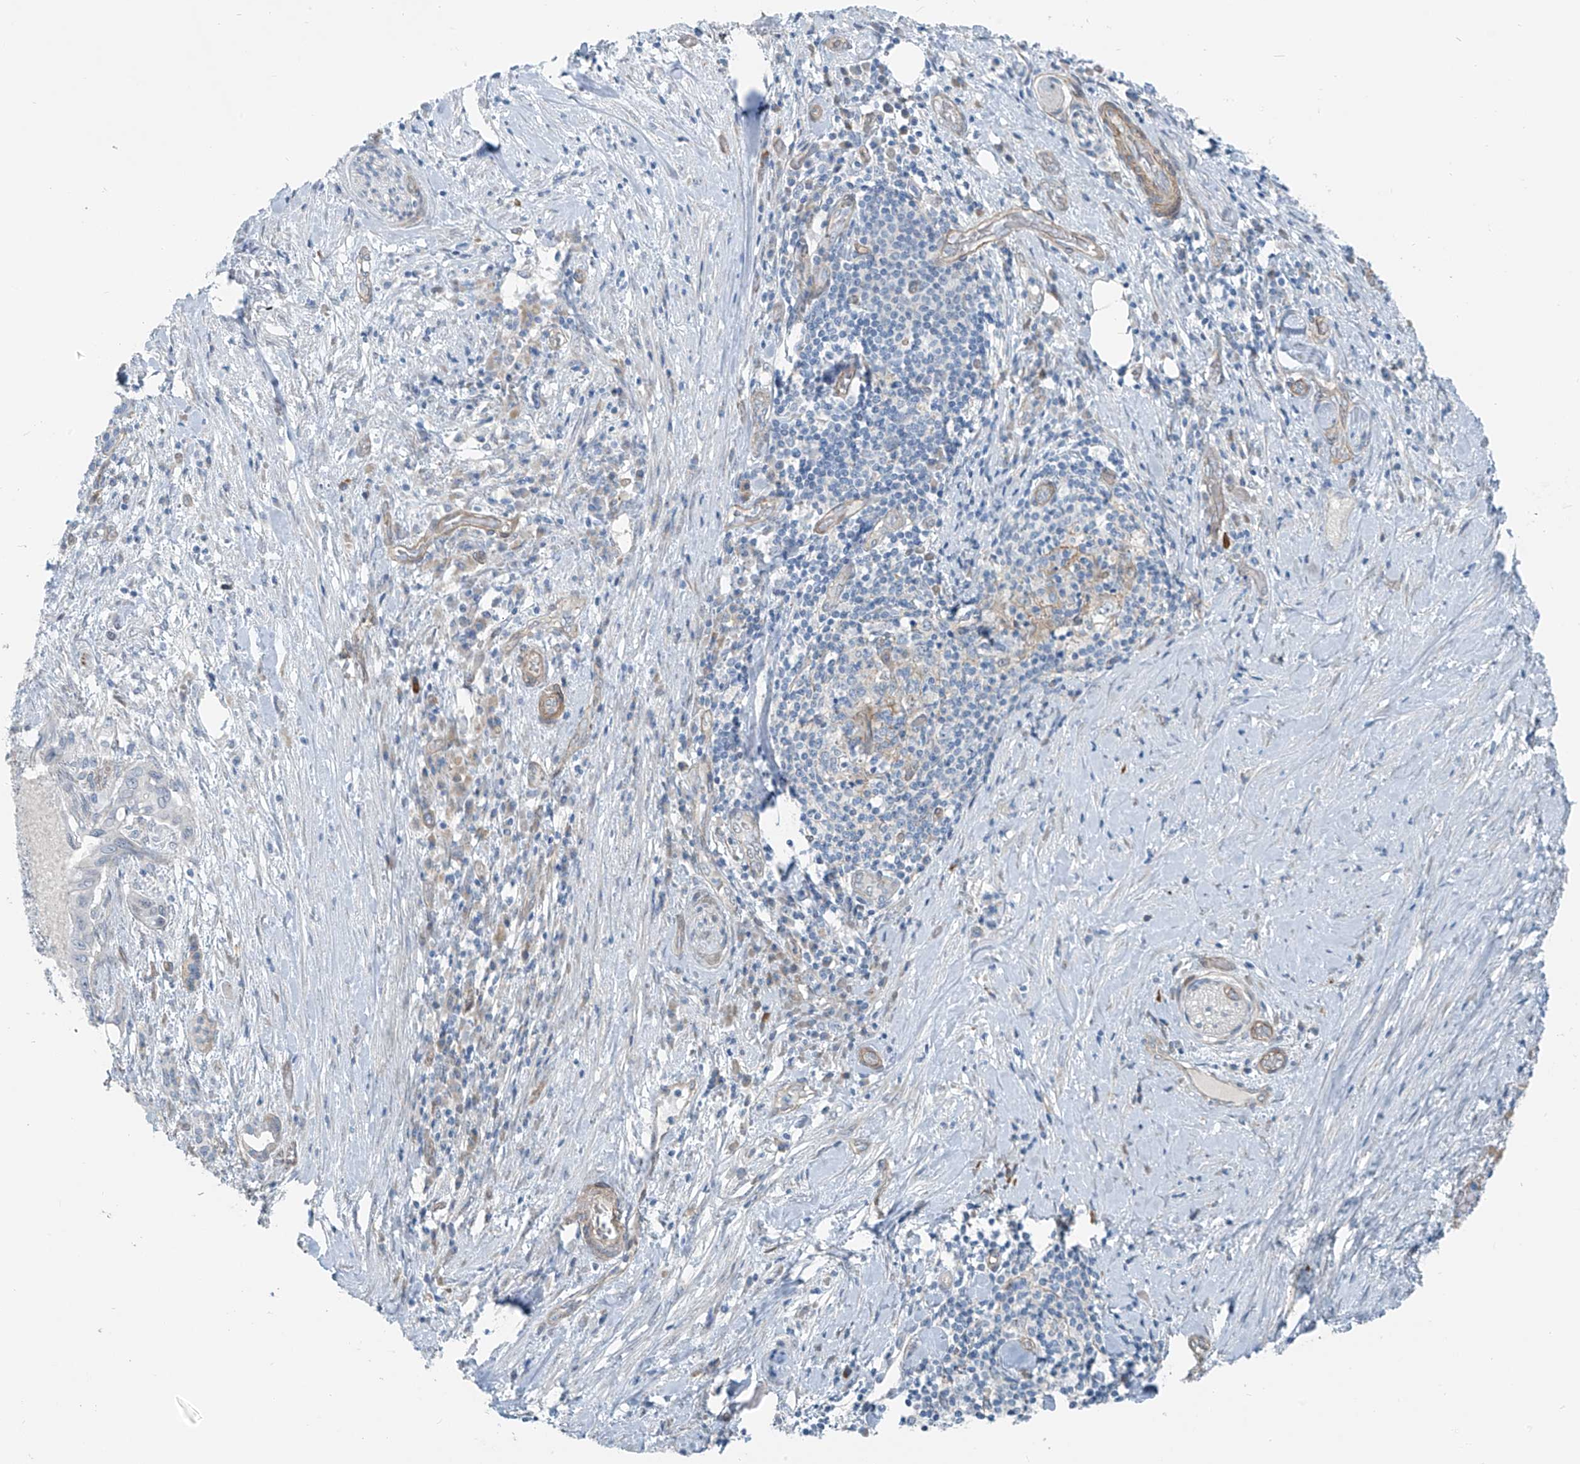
{"staining": {"intensity": "negative", "quantity": "none", "location": "none"}, "tissue": "pancreatic cancer", "cell_type": "Tumor cells", "image_type": "cancer", "snomed": [{"axis": "morphology", "description": "Adenocarcinoma, NOS"}, {"axis": "topography", "description": "Pancreas"}], "caption": "Tumor cells are negative for protein expression in human pancreatic adenocarcinoma. (DAB (3,3'-diaminobenzidine) immunohistochemistry (IHC) visualized using brightfield microscopy, high magnification).", "gene": "TNS2", "patient": {"sex": "female", "age": 73}}